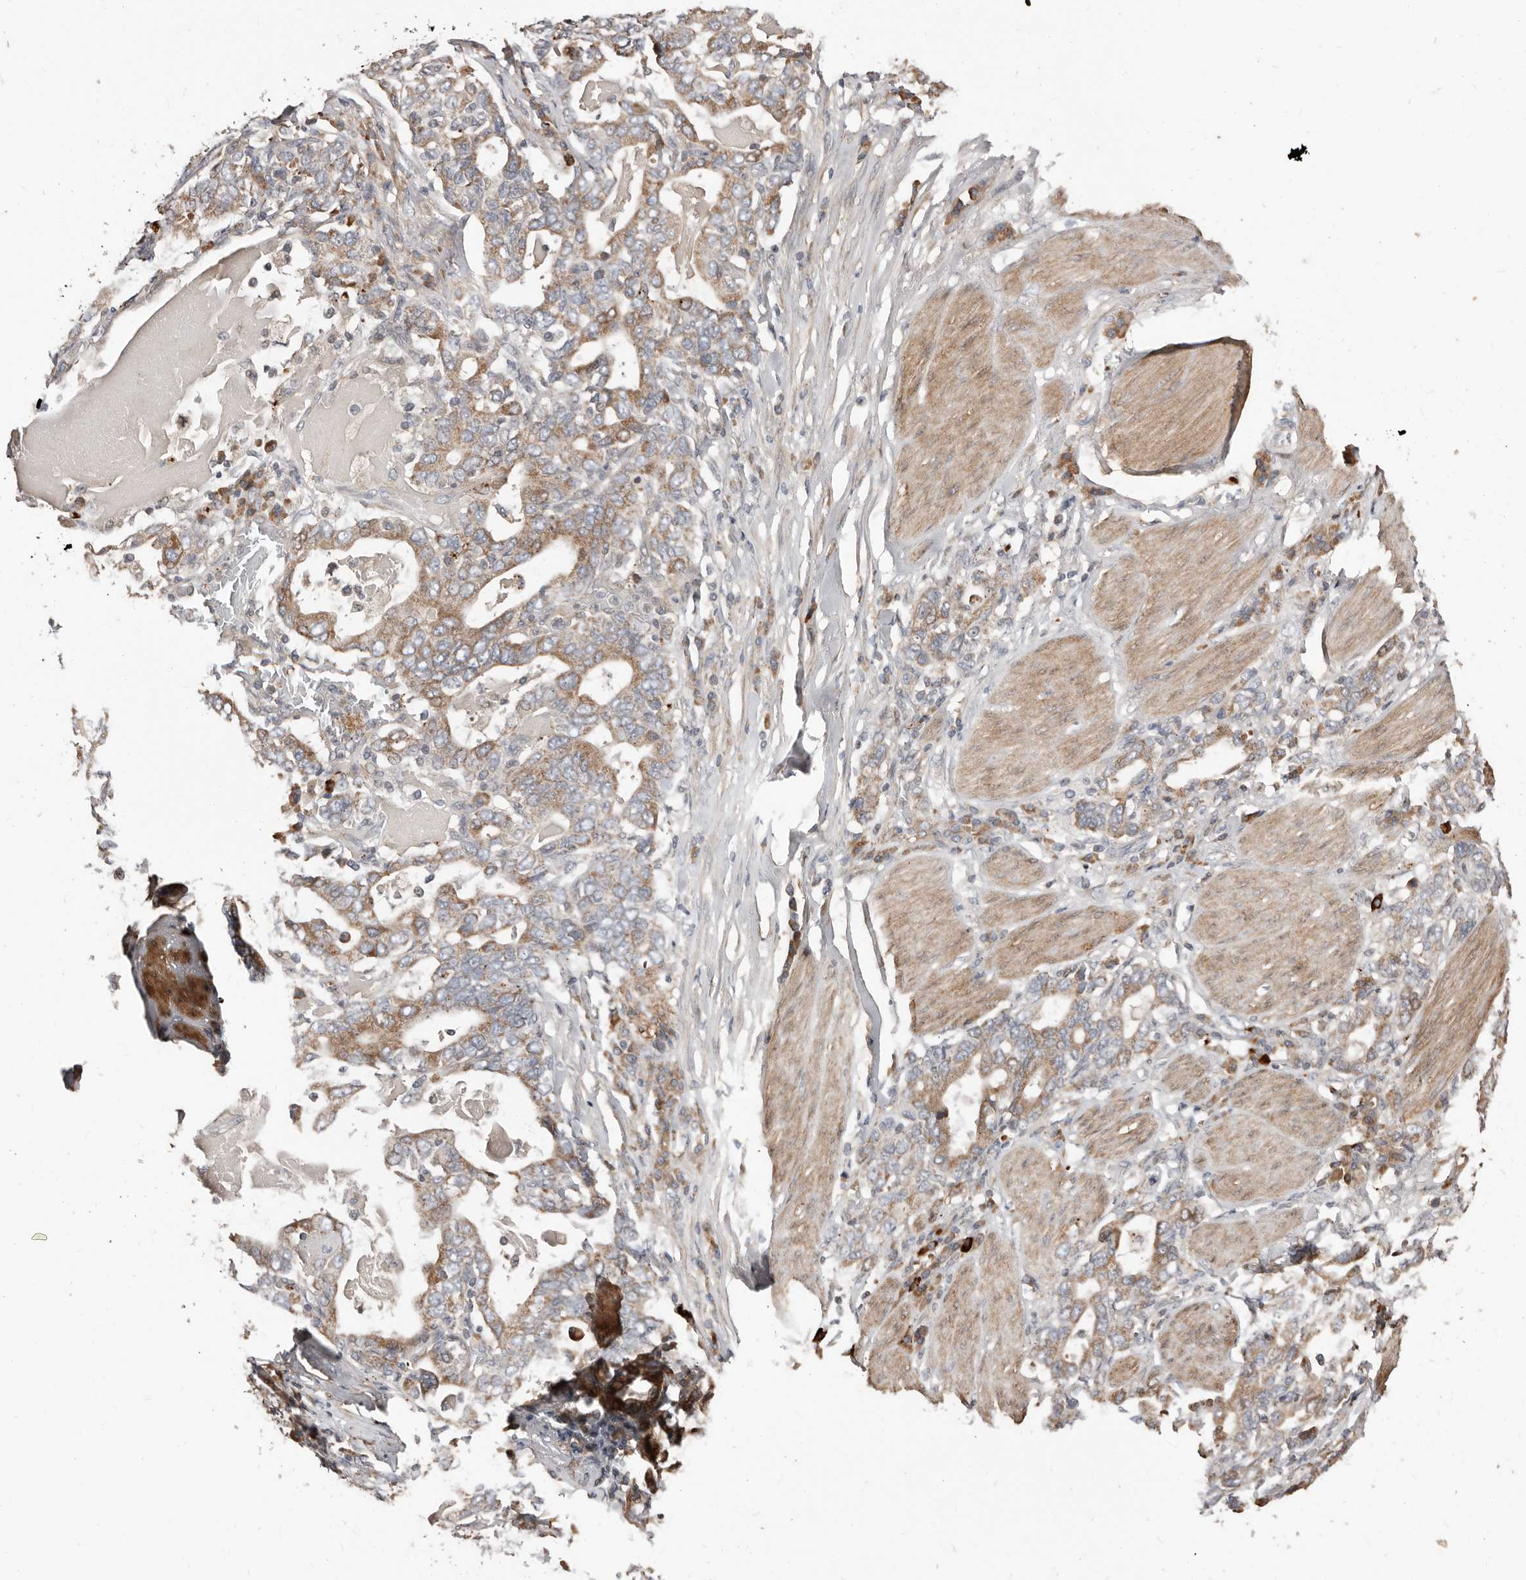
{"staining": {"intensity": "moderate", "quantity": ">75%", "location": "cytoplasmic/membranous"}, "tissue": "stomach cancer", "cell_type": "Tumor cells", "image_type": "cancer", "snomed": [{"axis": "morphology", "description": "Adenocarcinoma, NOS"}, {"axis": "topography", "description": "Stomach, upper"}], "caption": "IHC histopathology image of human stomach cancer (adenocarcinoma) stained for a protein (brown), which exhibits medium levels of moderate cytoplasmic/membranous staining in approximately >75% of tumor cells.", "gene": "SMYD4", "patient": {"sex": "male", "age": 62}}